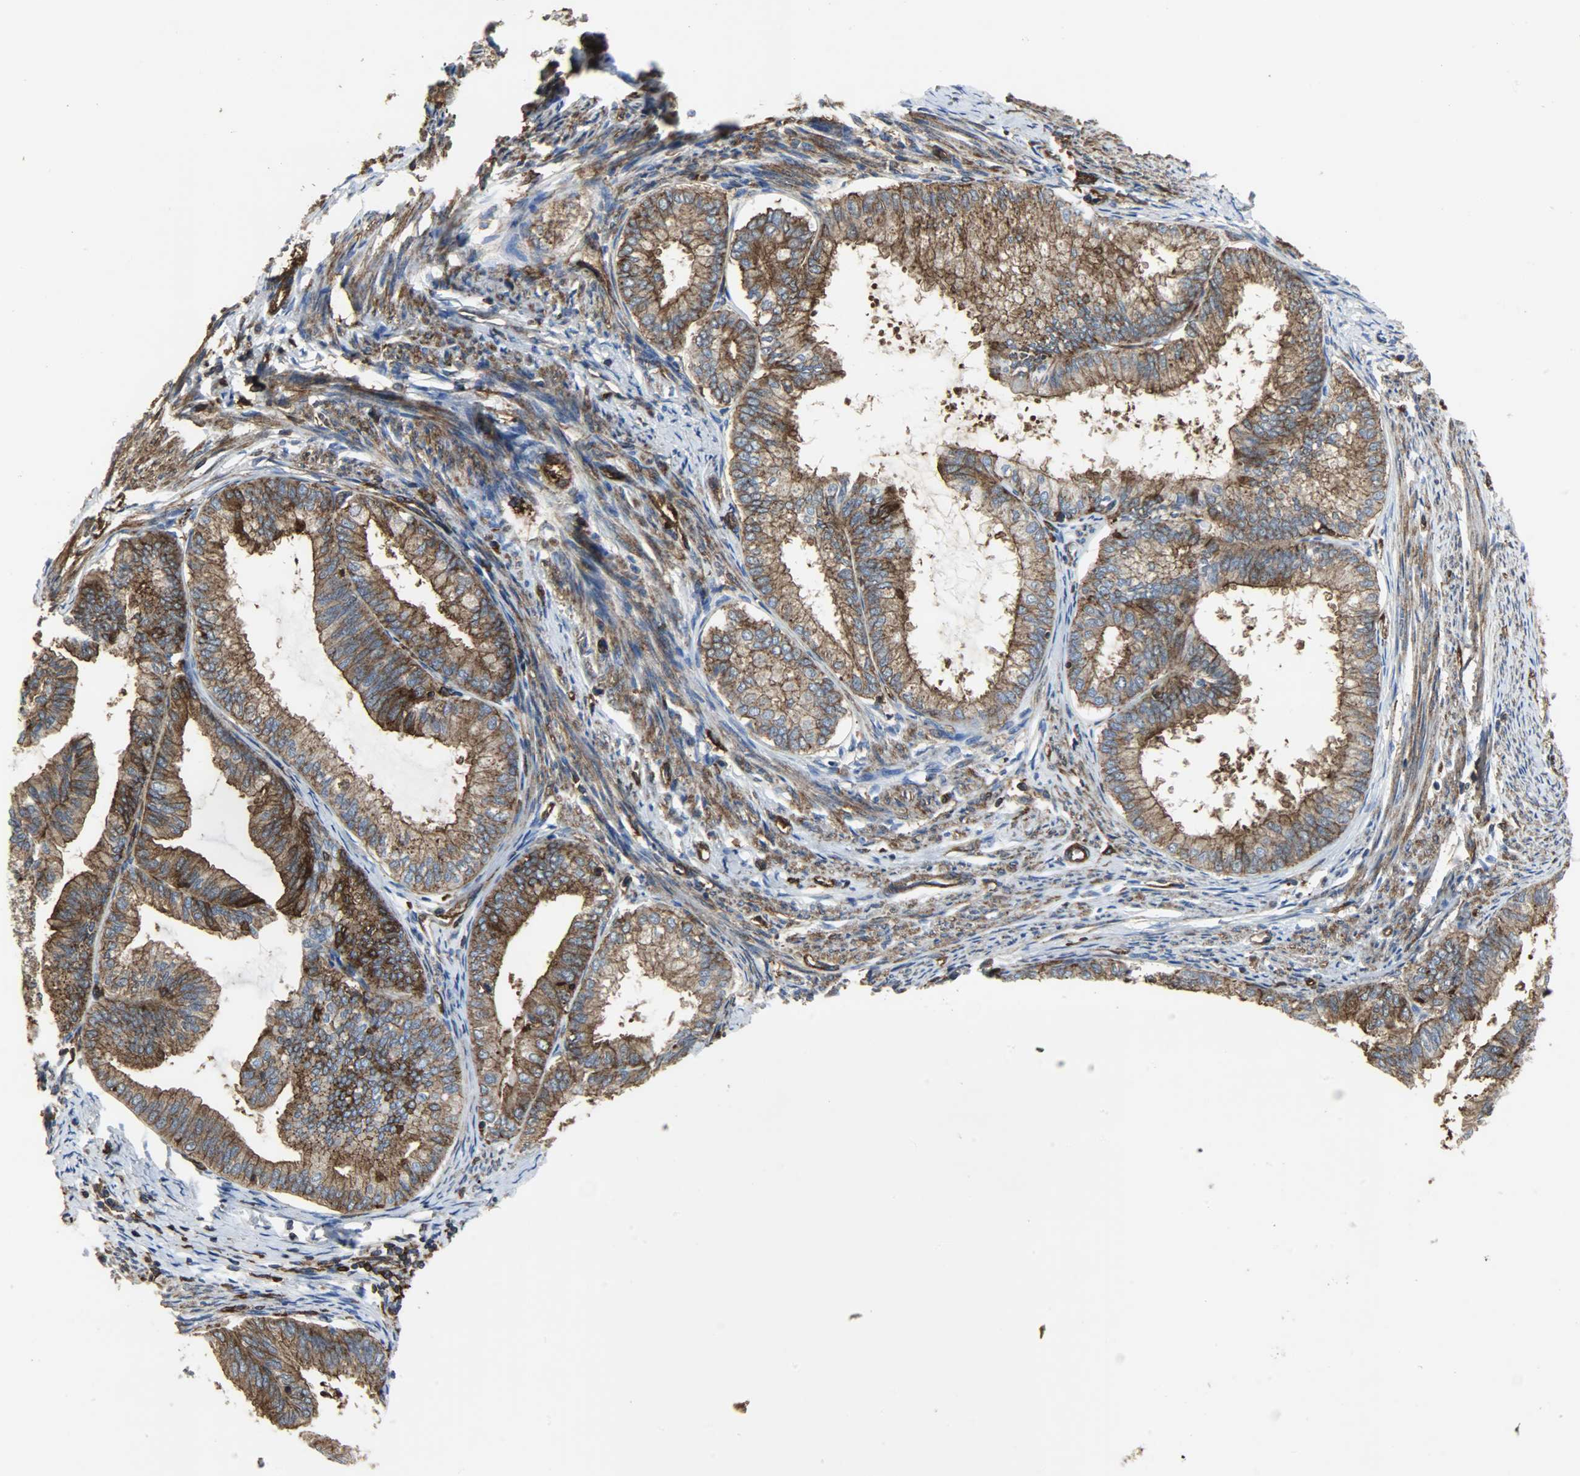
{"staining": {"intensity": "strong", "quantity": ">75%", "location": "cytoplasmic/membranous"}, "tissue": "endometrial cancer", "cell_type": "Tumor cells", "image_type": "cancer", "snomed": [{"axis": "morphology", "description": "Adenocarcinoma, NOS"}, {"axis": "topography", "description": "Endometrium"}], "caption": "An IHC micrograph of neoplastic tissue is shown. Protein staining in brown labels strong cytoplasmic/membranous positivity in endometrial cancer within tumor cells. The staining is performed using DAB brown chromogen to label protein expression. The nuclei are counter-stained blue using hematoxylin.", "gene": "VASP", "patient": {"sex": "female", "age": 86}}